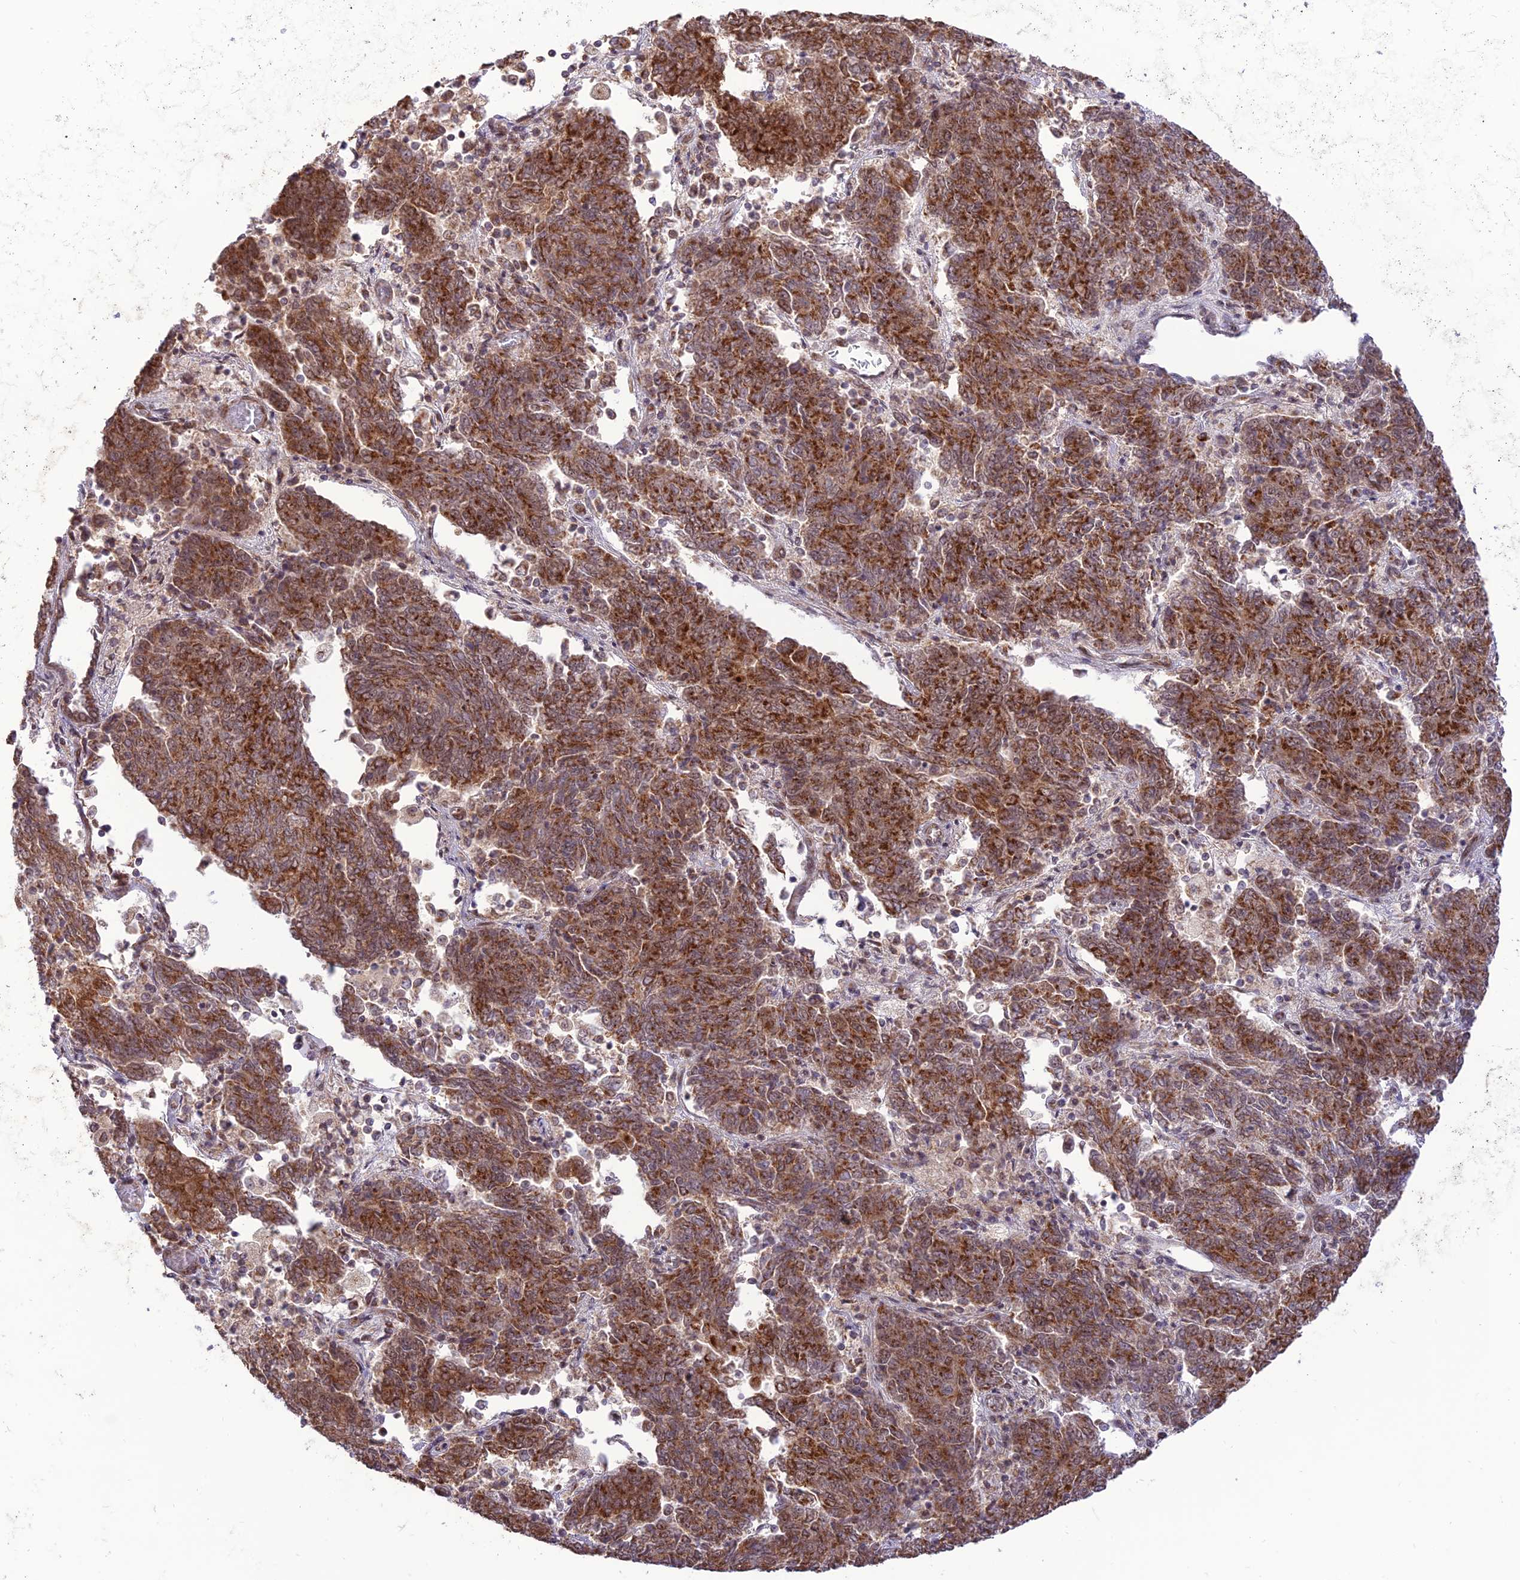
{"staining": {"intensity": "strong", "quantity": ">75%", "location": "cytoplasmic/membranous,nuclear"}, "tissue": "endometrial cancer", "cell_type": "Tumor cells", "image_type": "cancer", "snomed": [{"axis": "morphology", "description": "Adenocarcinoma, NOS"}, {"axis": "topography", "description": "Endometrium"}], "caption": "A high amount of strong cytoplasmic/membranous and nuclear staining is identified in about >75% of tumor cells in endometrial adenocarcinoma tissue.", "gene": "GOLGA3", "patient": {"sex": "female", "age": 80}}